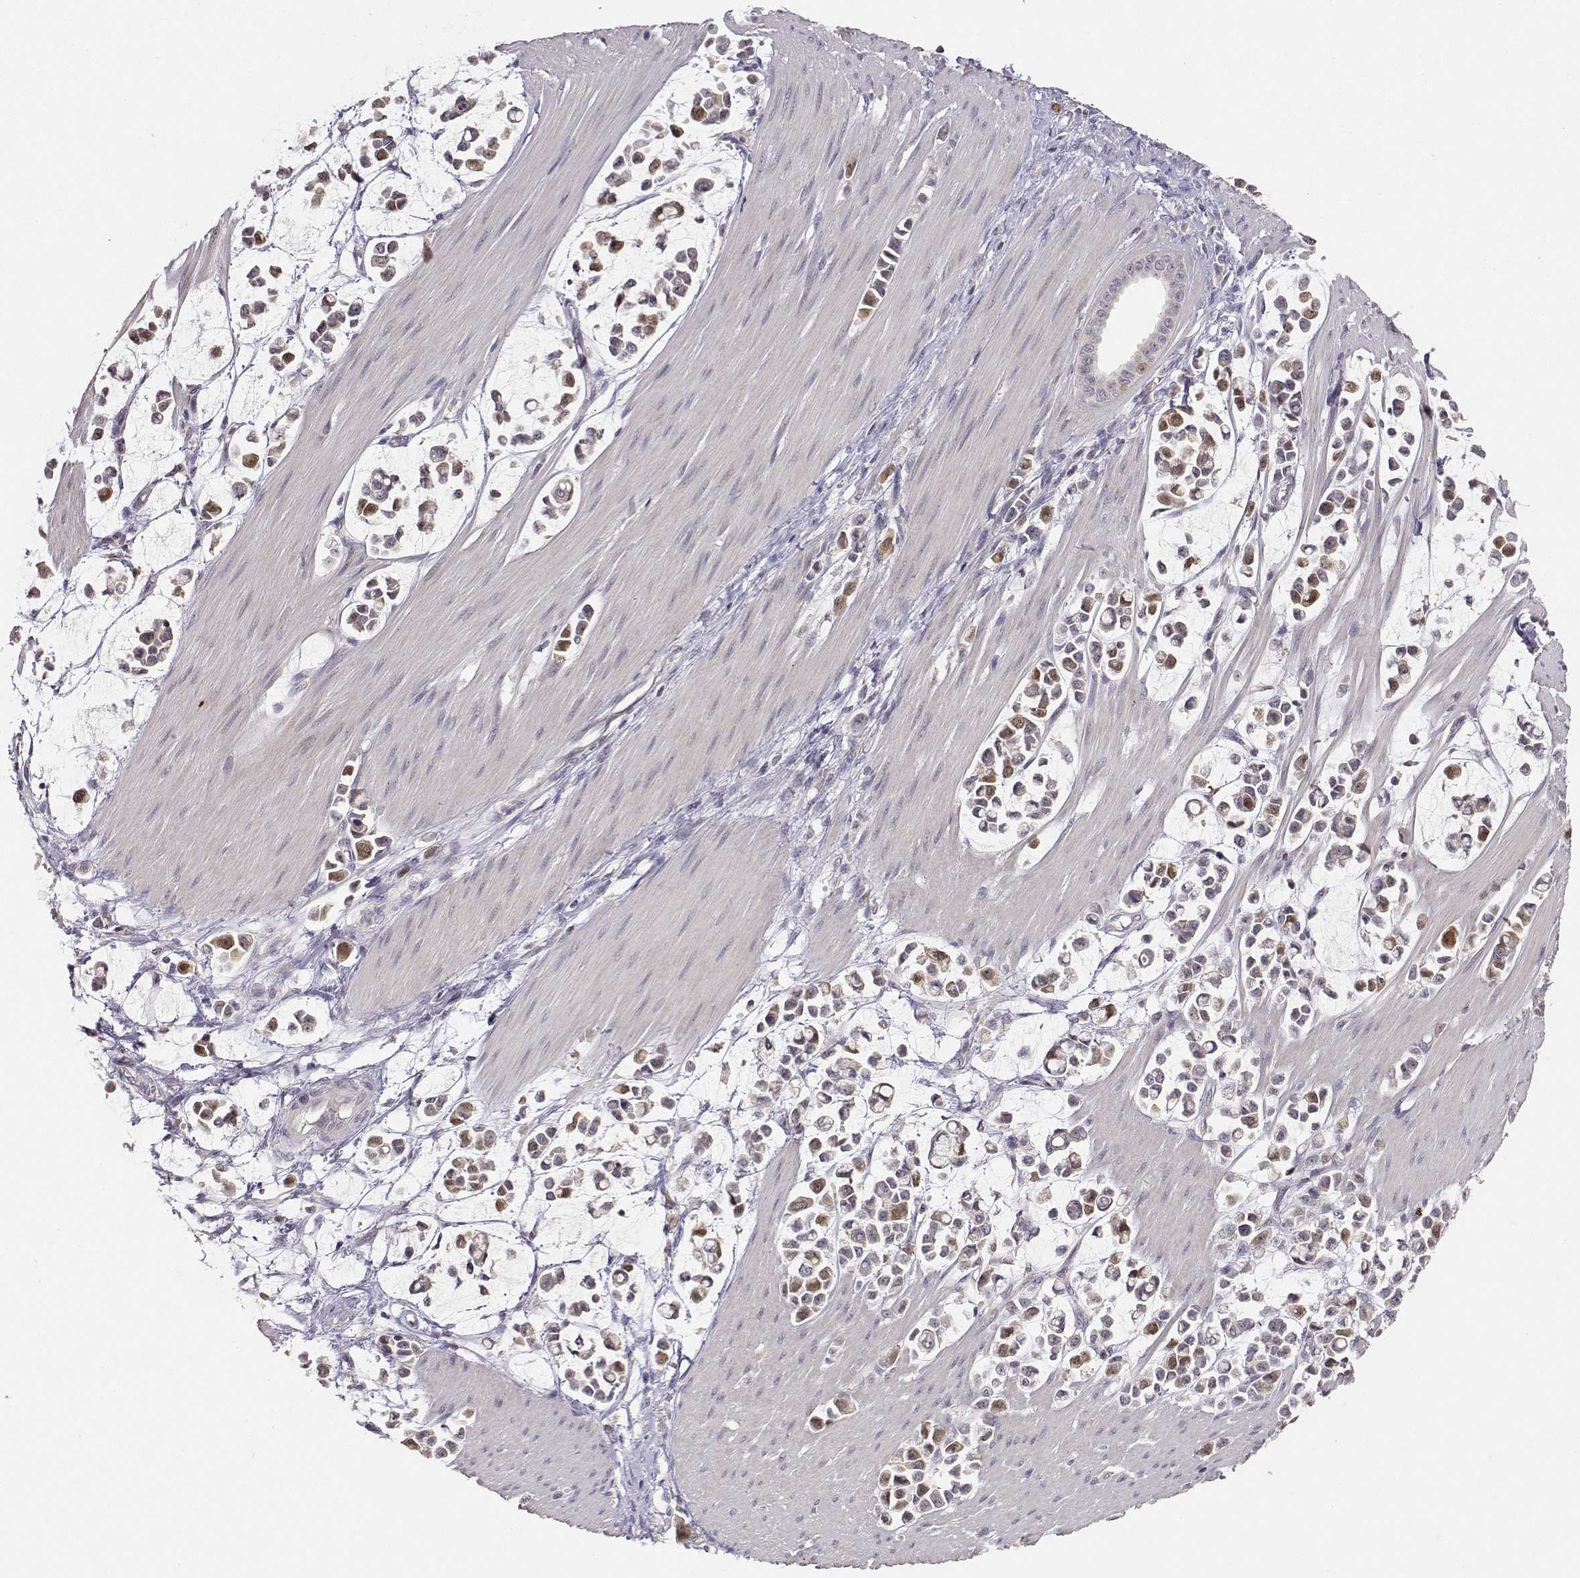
{"staining": {"intensity": "moderate", "quantity": "25%-75%", "location": "nuclear"}, "tissue": "stomach cancer", "cell_type": "Tumor cells", "image_type": "cancer", "snomed": [{"axis": "morphology", "description": "Adenocarcinoma, NOS"}, {"axis": "topography", "description": "Stomach"}], "caption": "This is a histology image of immunohistochemistry (IHC) staining of stomach adenocarcinoma, which shows moderate expression in the nuclear of tumor cells.", "gene": "RAD51", "patient": {"sex": "male", "age": 82}}